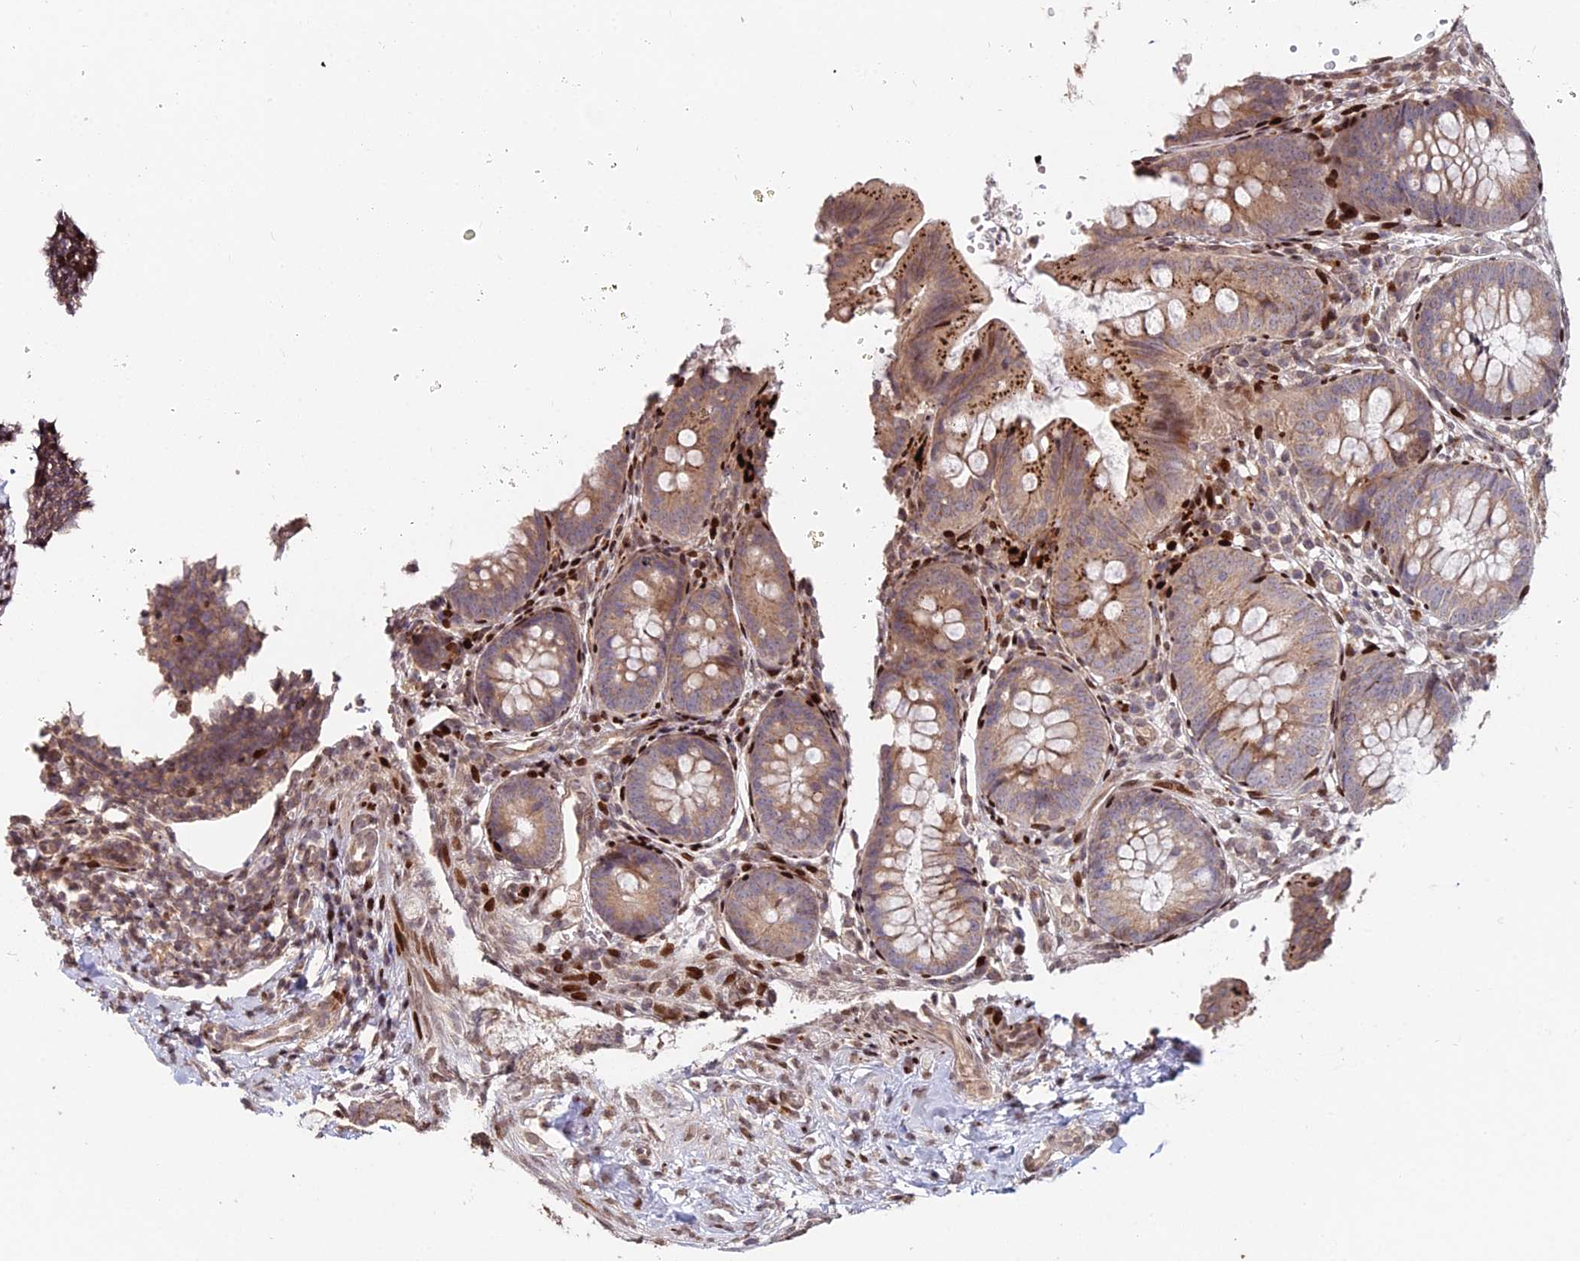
{"staining": {"intensity": "strong", "quantity": "25%-75%", "location": "cytoplasmic/membranous"}, "tissue": "appendix", "cell_type": "Glandular cells", "image_type": "normal", "snomed": [{"axis": "morphology", "description": "Normal tissue, NOS"}, {"axis": "topography", "description": "Appendix"}], "caption": "A photomicrograph of appendix stained for a protein reveals strong cytoplasmic/membranous brown staining in glandular cells.", "gene": "RBMS2", "patient": {"sex": "male", "age": 1}}